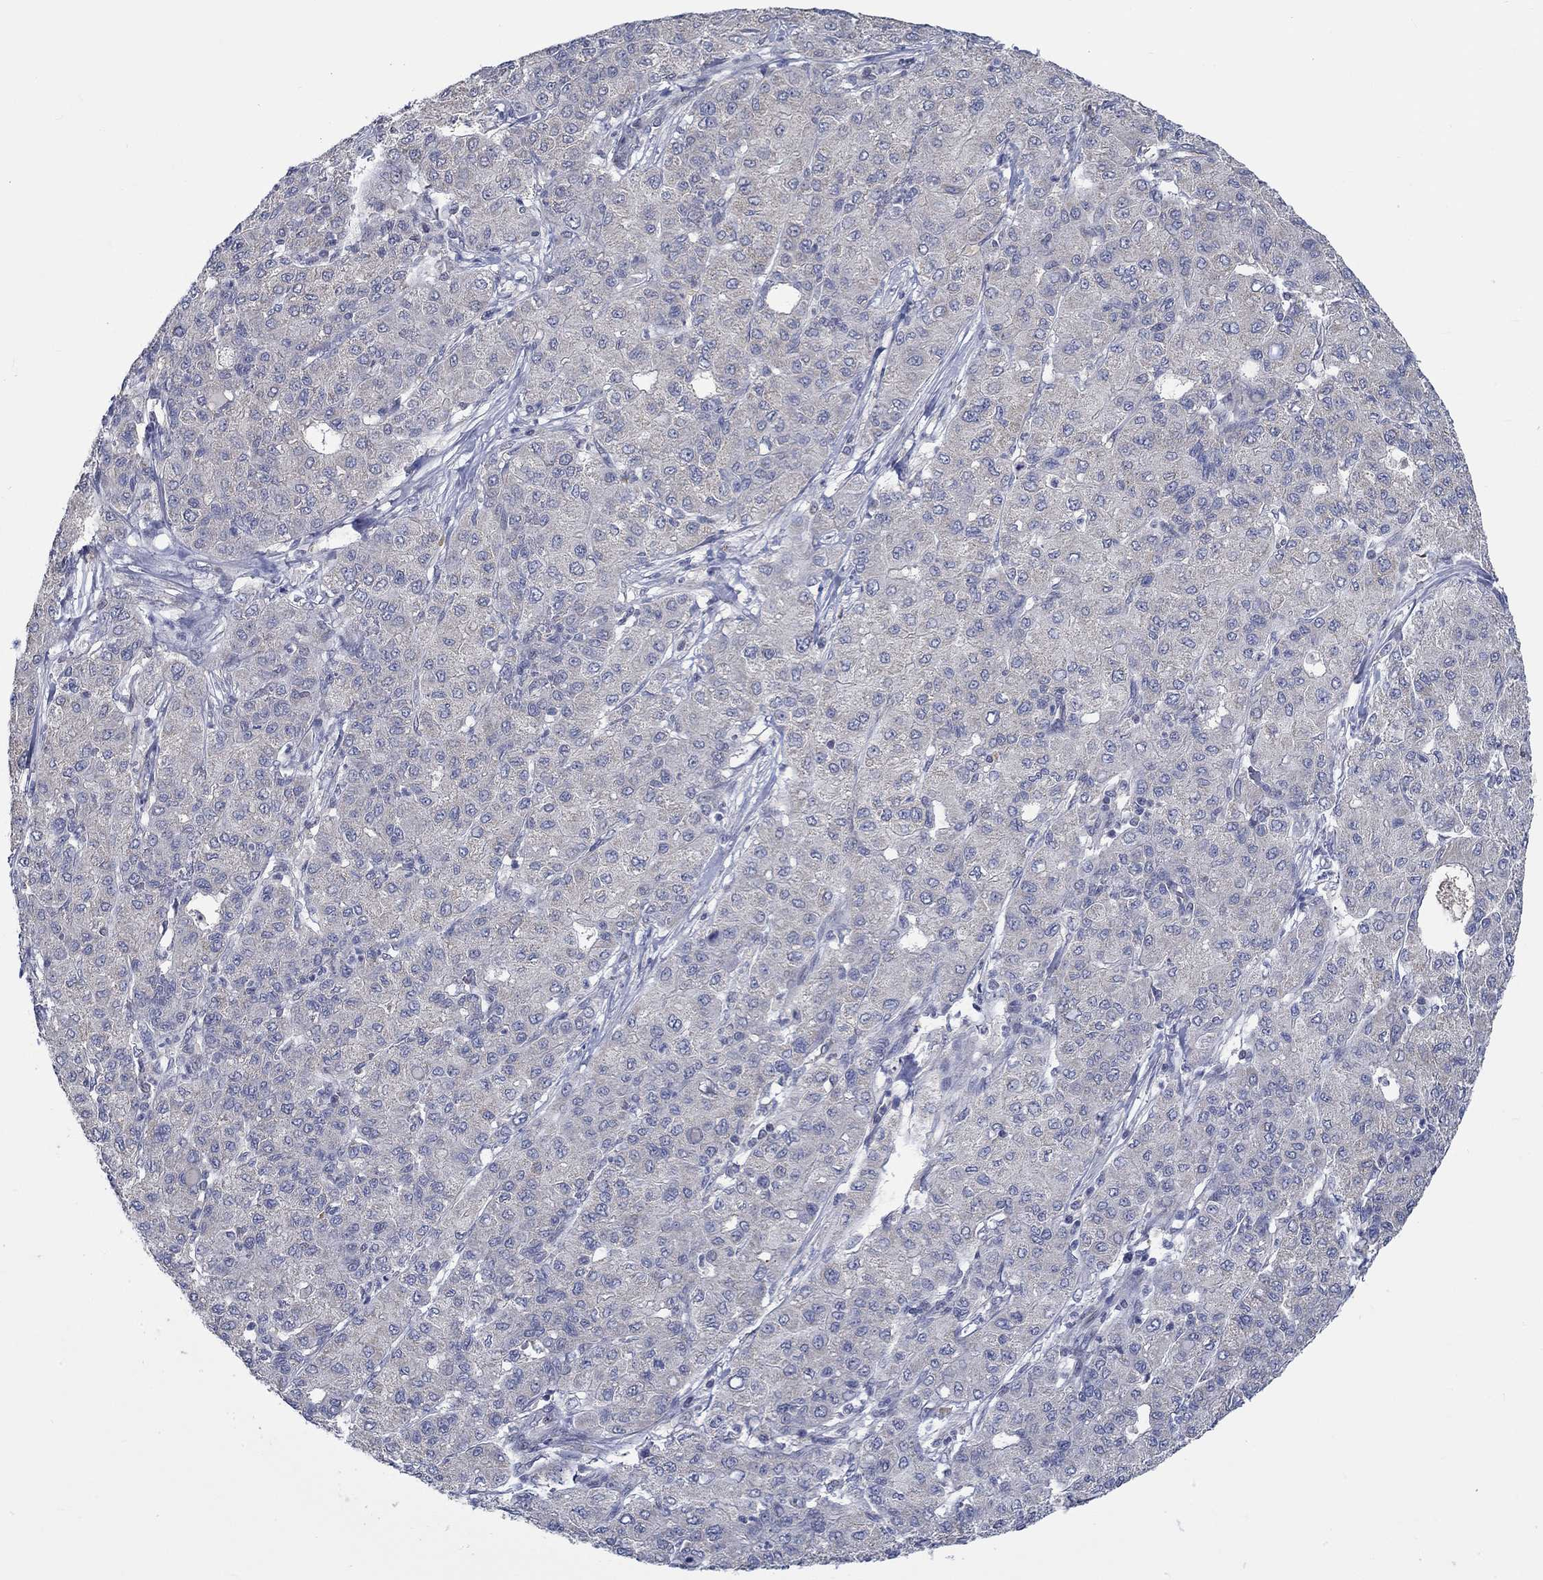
{"staining": {"intensity": "negative", "quantity": "none", "location": "none"}, "tissue": "liver cancer", "cell_type": "Tumor cells", "image_type": "cancer", "snomed": [{"axis": "morphology", "description": "Carcinoma, Hepatocellular, NOS"}, {"axis": "topography", "description": "Liver"}], "caption": "The image exhibits no significant staining in tumor cells of liver cancer.", "gene": "WASF1", "patient": {"sex": "male", "age": 65}}